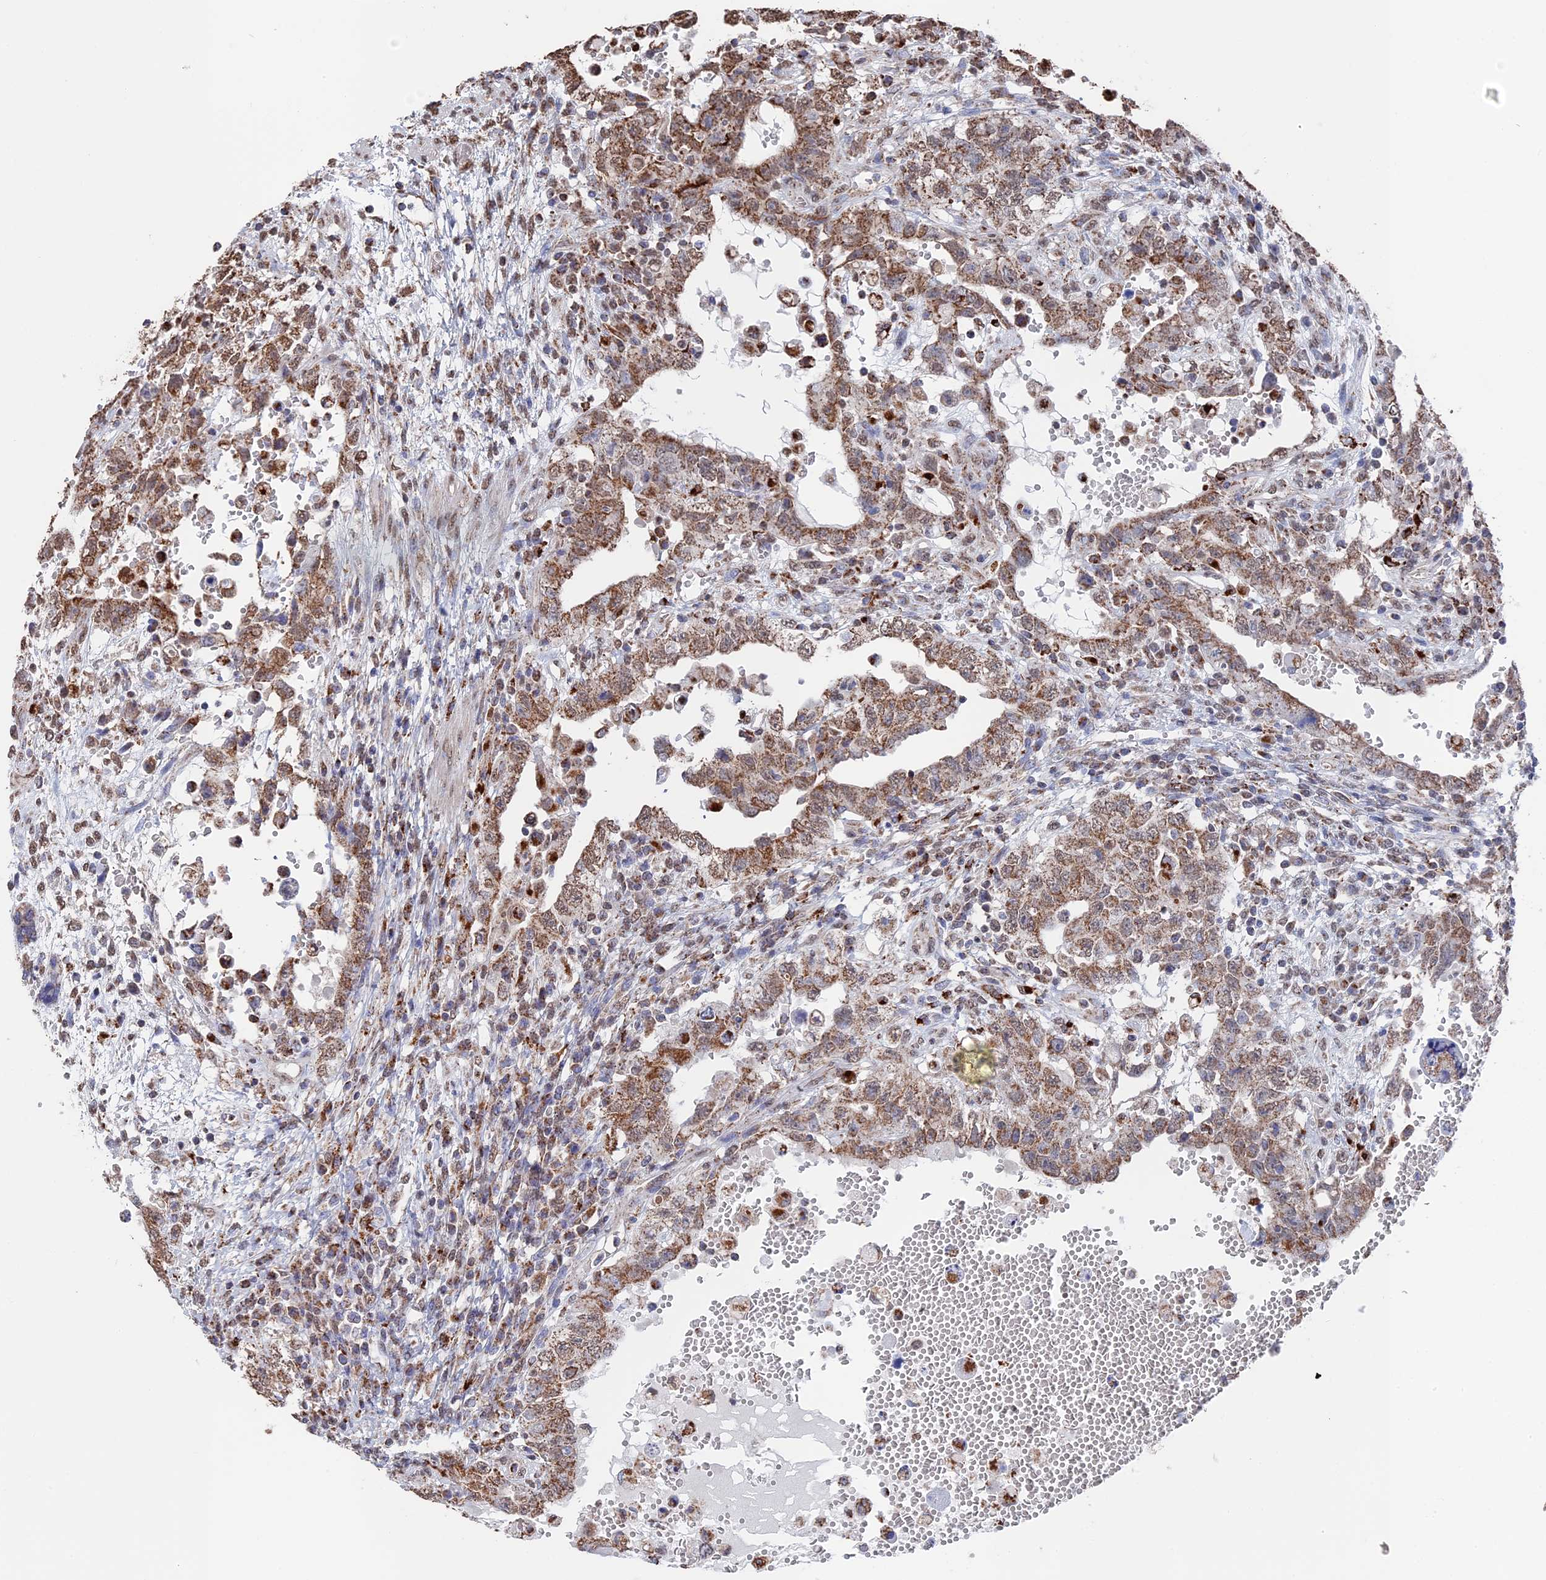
{"staining": {"intensity": "moderate", "quantity": ">75%", "location": "cytoplasmic/membranous"}, "tissue": "testis cancer", "cell_type": "Tumor cells", "image_type": "cancer", "snomed": [{"axis": "morphology", "description": "Carcinoma, Embryonal, NOS"}, {"axis": "topography", "description": "Testis"}], "caption": "Protein staining of testis cancer tissue shows moderate cytoplasmic/membranous staining in about >75% of tumor cells.", "gene": "SMG9", "patient": {"sex": "male", "age": 26}}